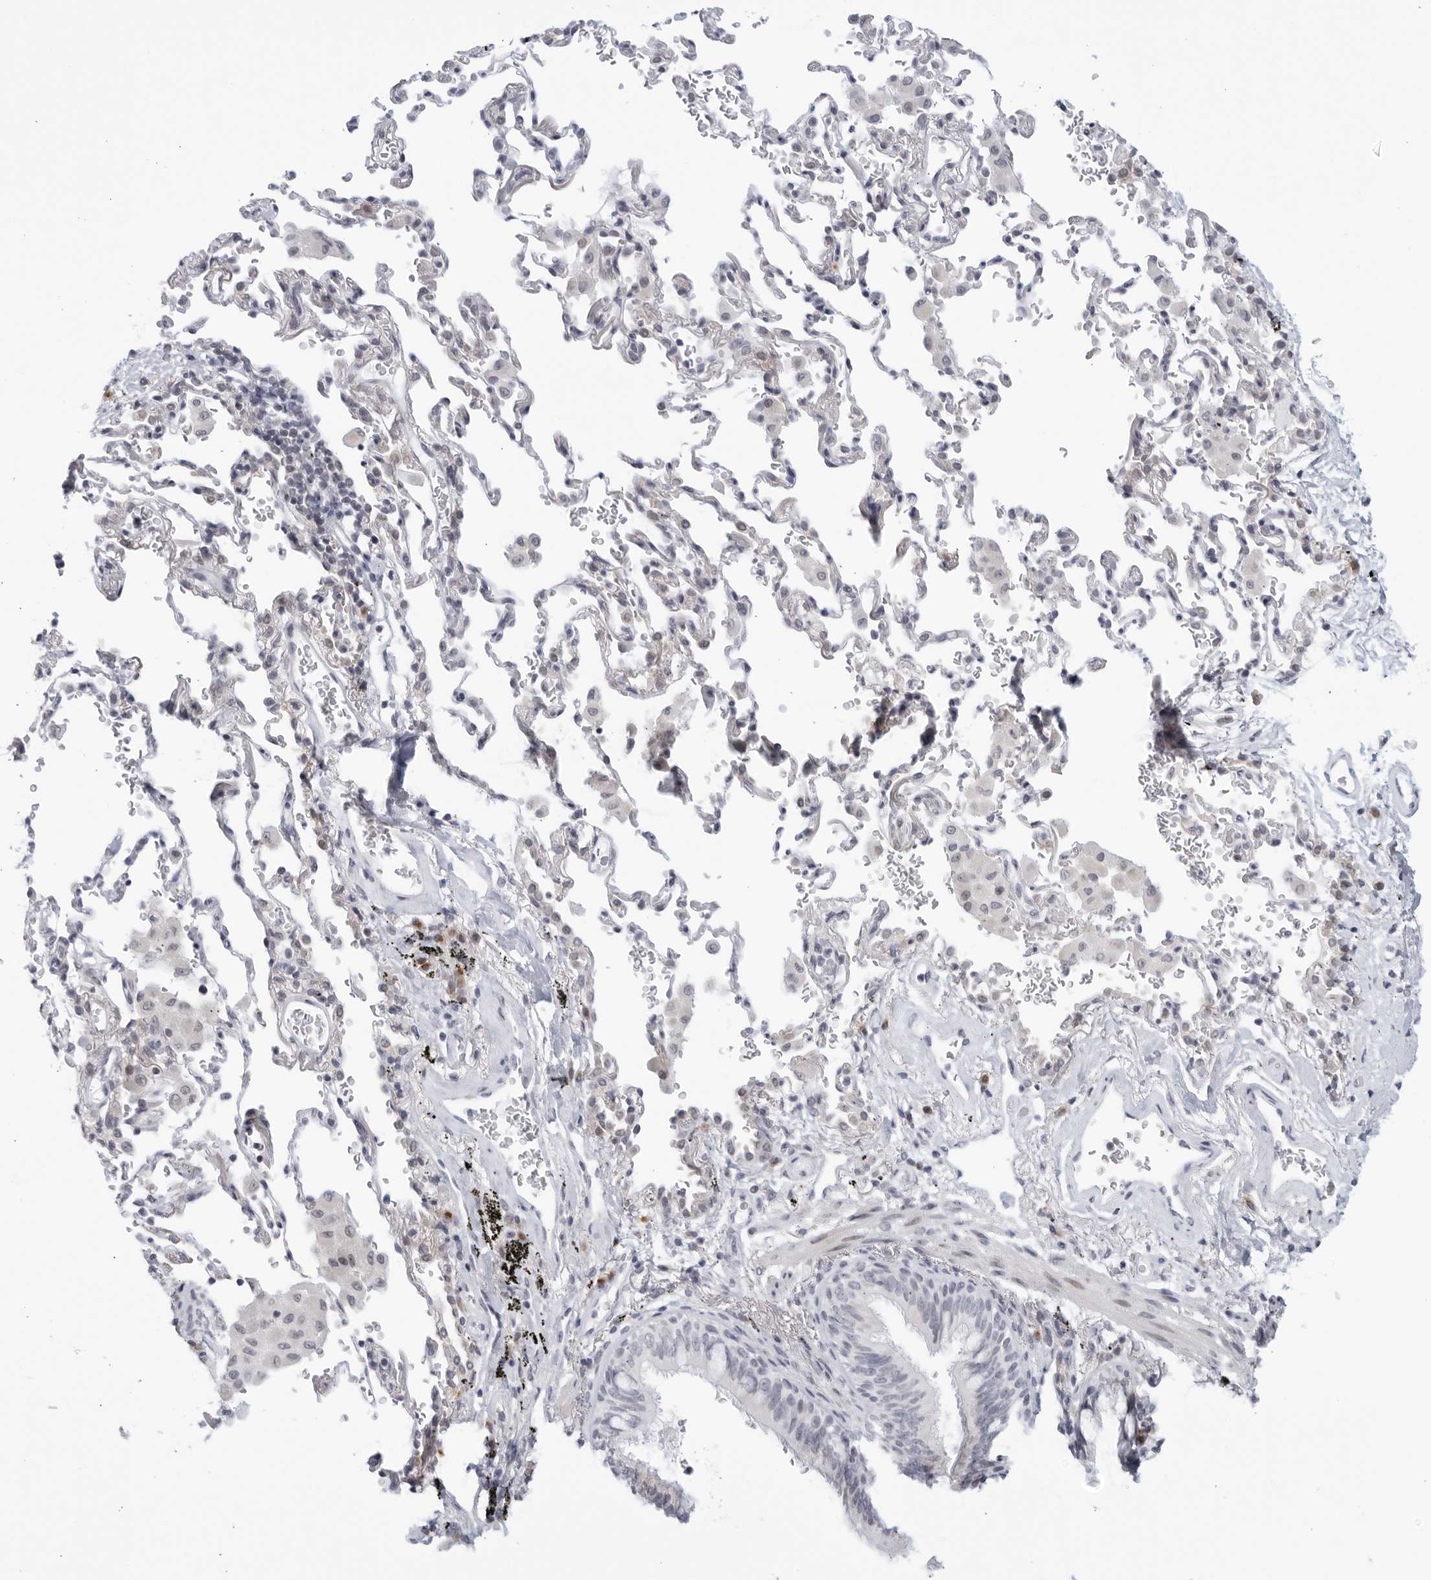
{"staining": {"intensity": "negative", "quantity": "none", "location": "none"}, "tissue": "bronchus", "cell_type": "Respiratory epithelial cells", "image_type": "normal", "snomed": [{"axis": "morphology", "description": "Normal tissue, NOS"}, {"axis": "morphology", "description": "Inflammation, NOS"}, {"axis": "topography", "description": "Bronchus"}], "caption": "Bronchus stained for a protein using IHC reveals no staining respiratory epithelial cells.", "gene": "WDTC1", "patient": {"sex": "male", "age": 69}}